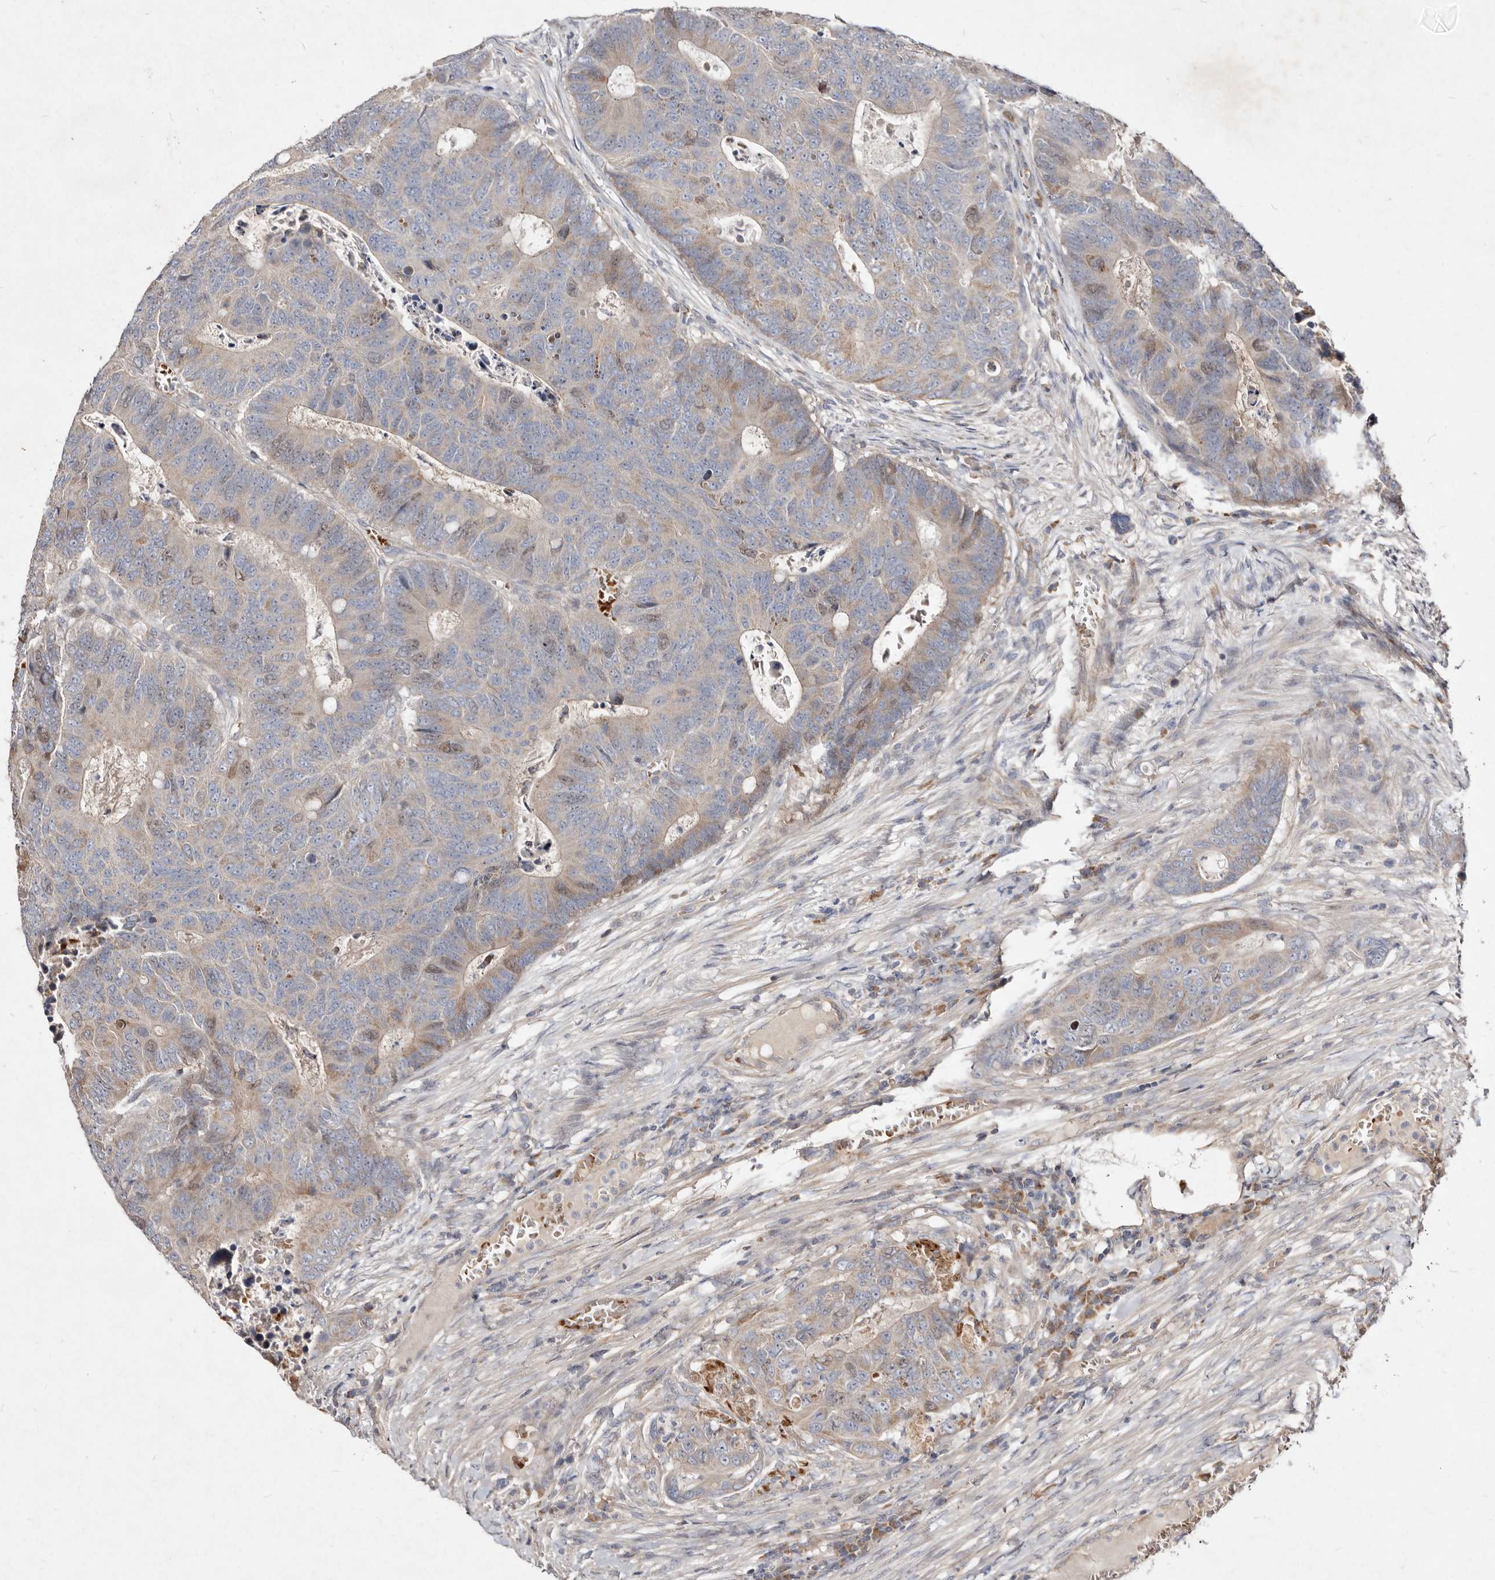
{"staining": {"intensity": "weak", "quantity": "<25%", "location": "cytoplasmic/membranous,nuclear"}, "tissue": "colorectal cancer", "cell_type": "Tumor cells", "image_type": "cancer", "snomed": [{"axis": "morphology", "description": "Adenocarcinoma, NOS"}, {"axis": "topography", "description": "Colon"}], "caption": "High power microscopy micrograph of an immunohistochemistry (IHC) image of colorectal cancer (adenocarcinoma), revealing no significant staining in tumor cells.", "gene": "SLC25A20", "patient": {"sex": "male", "age": 87}}